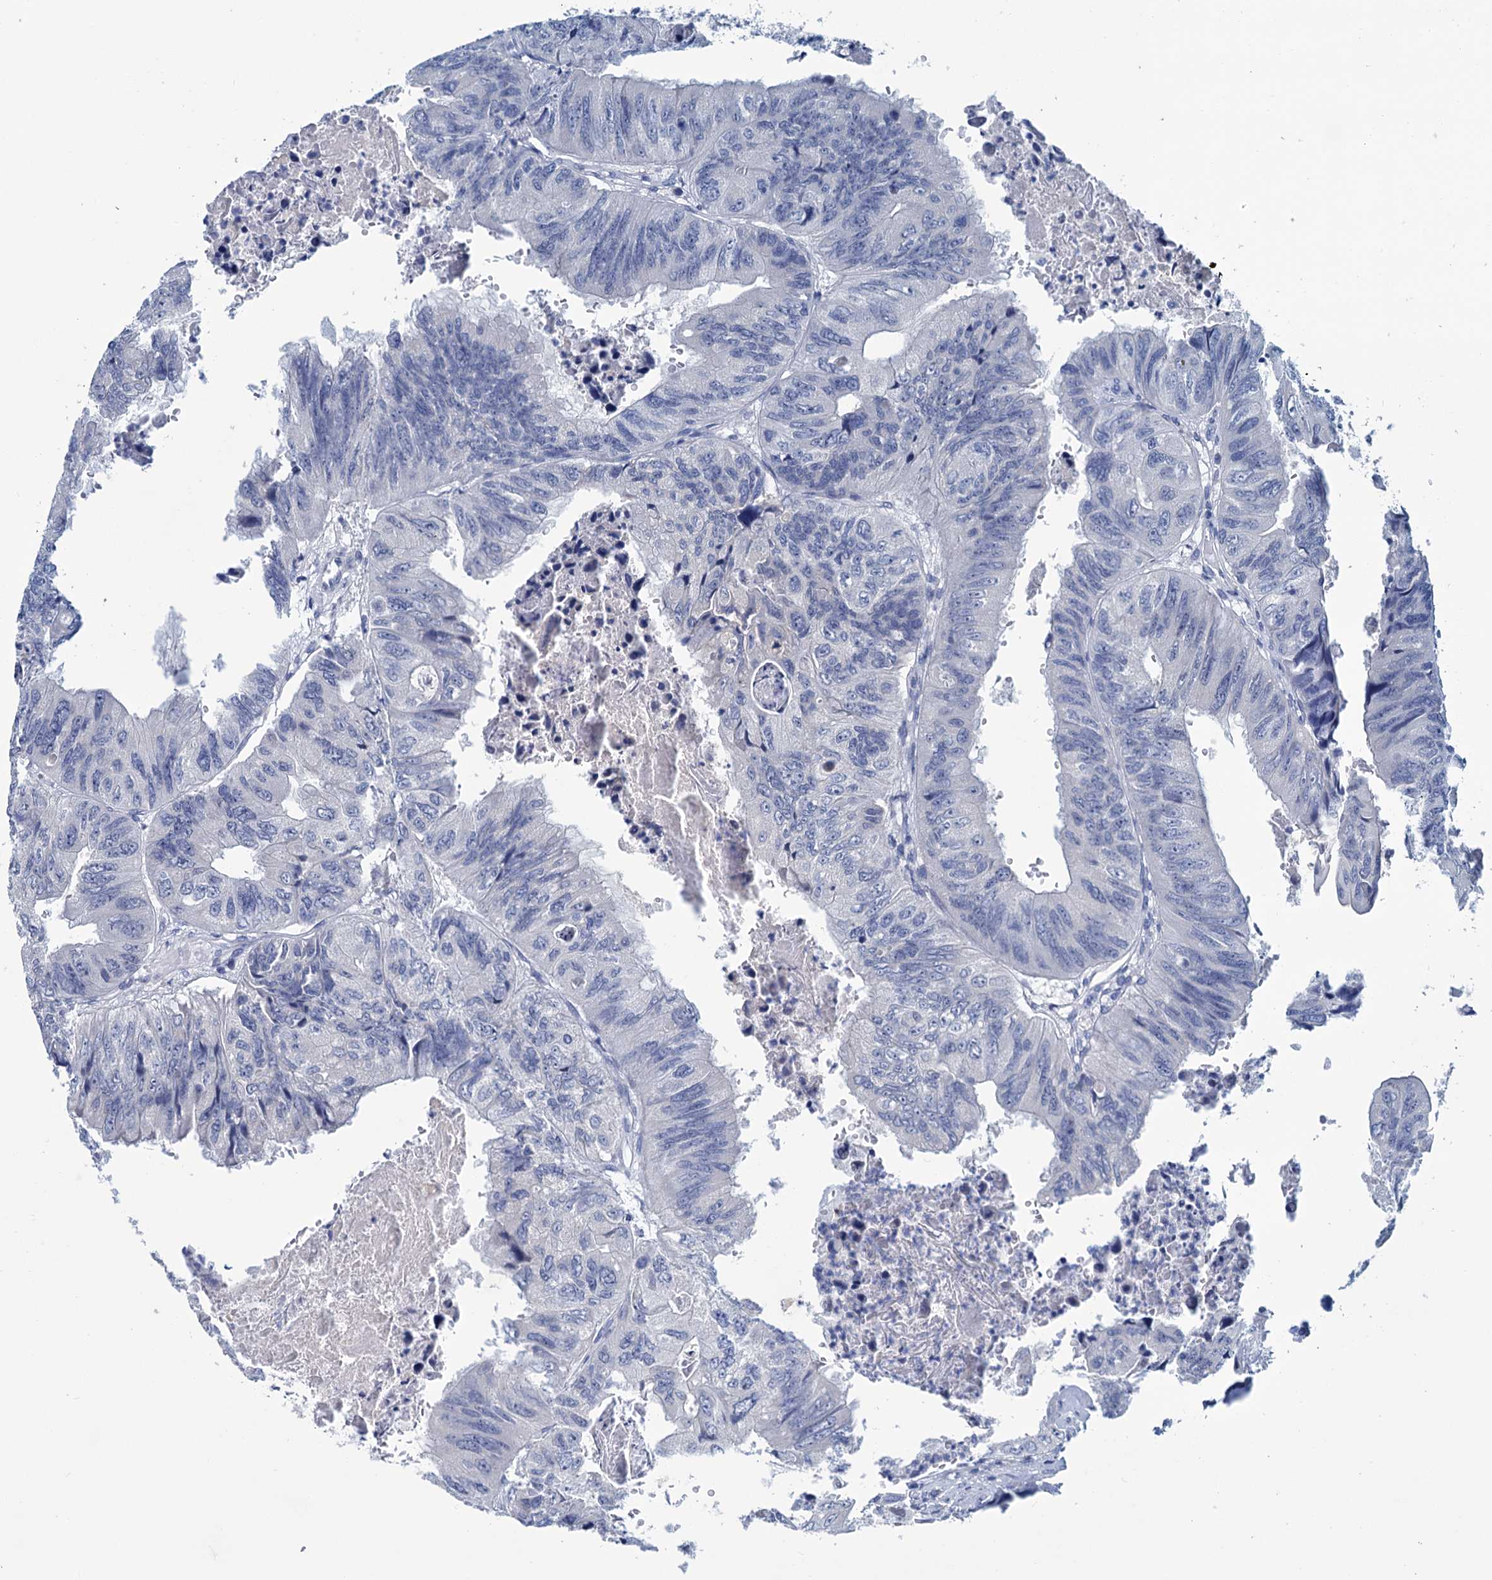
{"staining": {"intensity": "negative", "quantity": "none", "location": "none"}, "tissue": "colorectal cancer", "cell_type": "Tumor cells", "image_type": "cancer", "snomed": [{"axis": "morphology", "description": "Adenocarcinoma, NOS"}, {"axis": "topography", "description": "Rectum"}], "caption": "Colorectal cancer (adenocarcinoma) was stained to show a protein in brown. There is no significant staining in tumor cells.", "gene": "MYOZ3", "patient": {"sex": "male", "age": 63}}